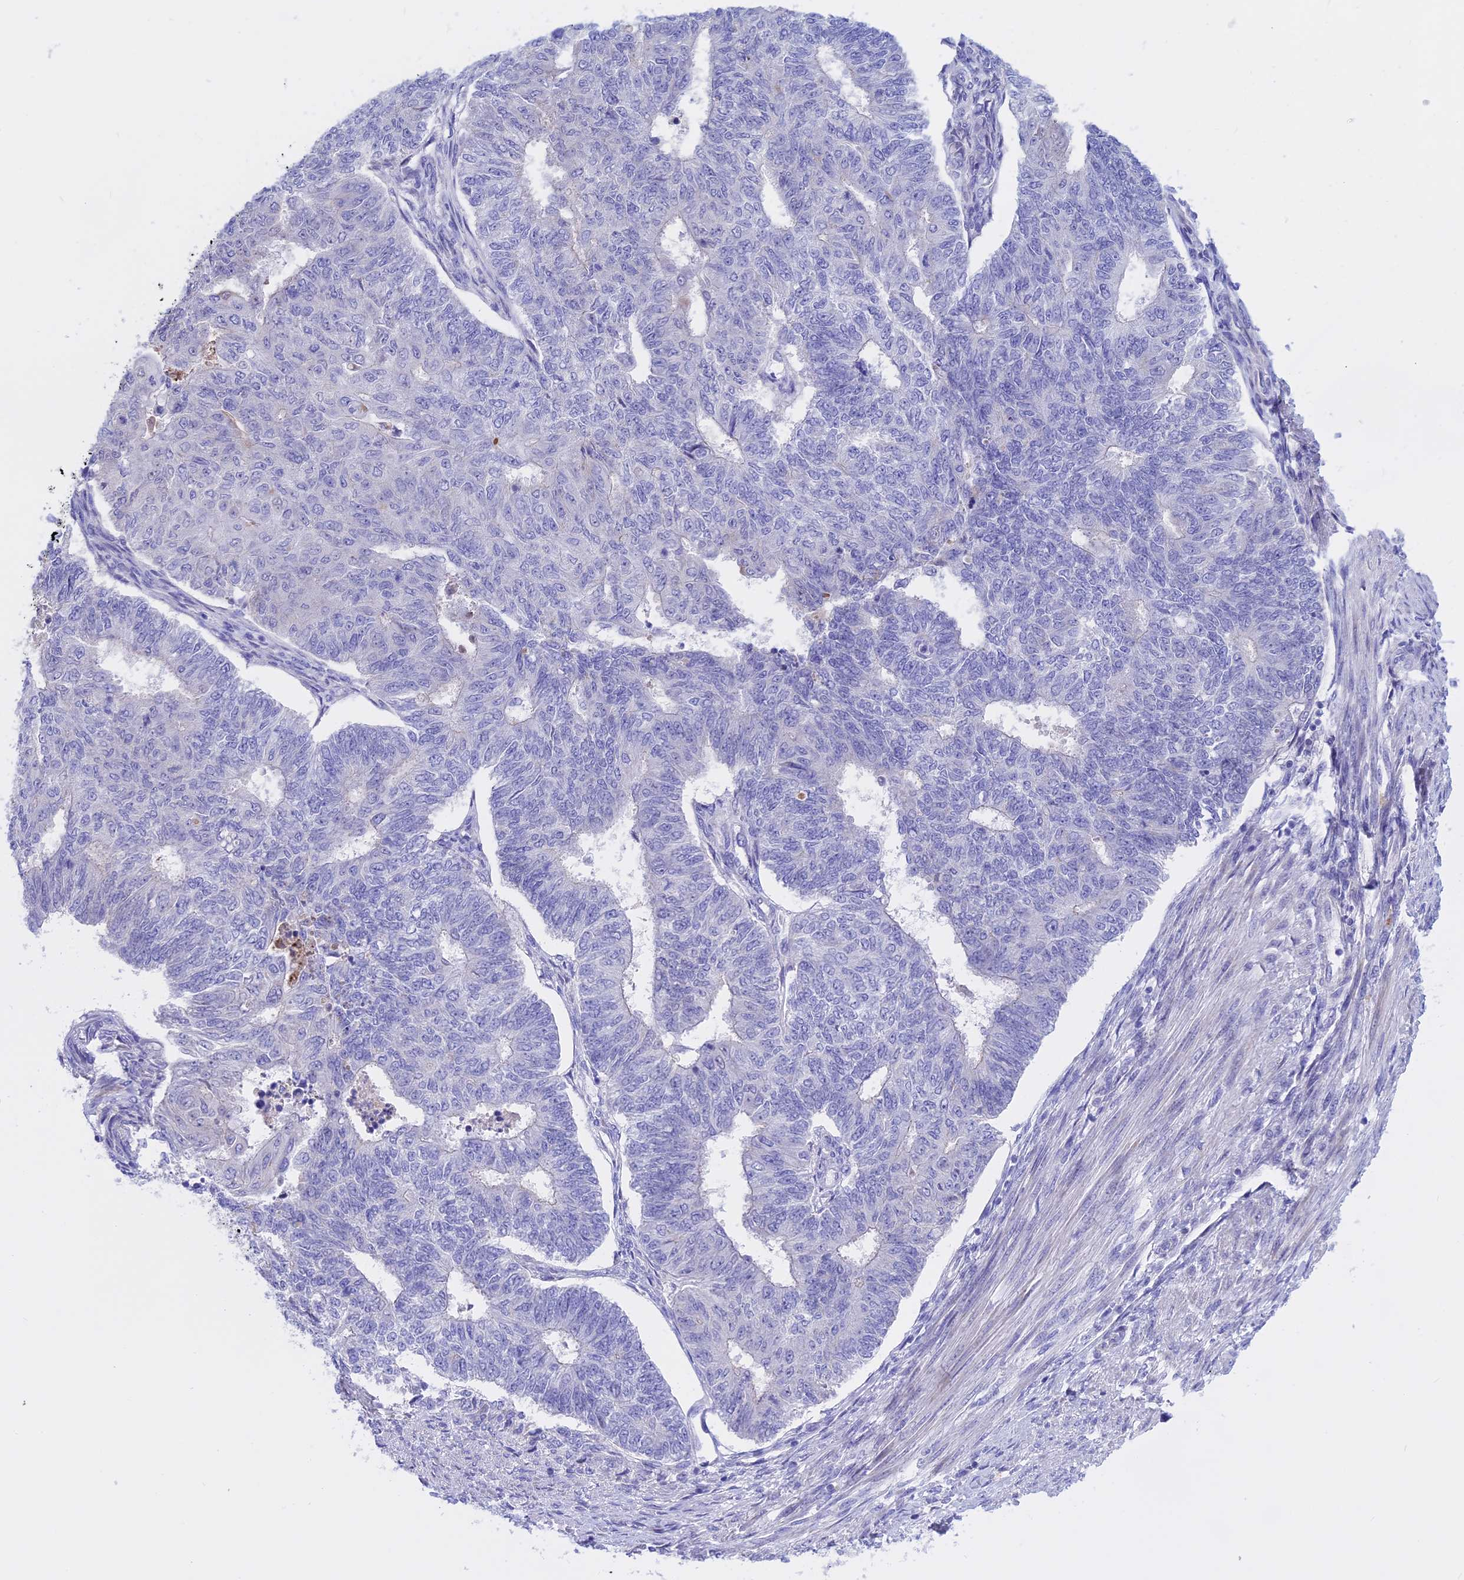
{"staining": {"intensity": "negative", "quantity": "none", "location": "none"}, "tissue": "endometrial cancer", "cell_type": "Tumor cells", "image_type": "cancer", "snomed": [{"axis": "morphology", "description": "Adenocarcinoma, NOS"}, {"axis": "topography", "description": "Endometrium"}], "caption": "A high-resolution photomicrograph shows IHC staining of endometrial cancer, which demonstrates no significant staining in tumor cells. The staining is performed using DAB brown chromogen with nuclei counter-stained in using hematoxylin.", "gene": "TMEM138", "patient": {"sex": "female", "age": 32}}